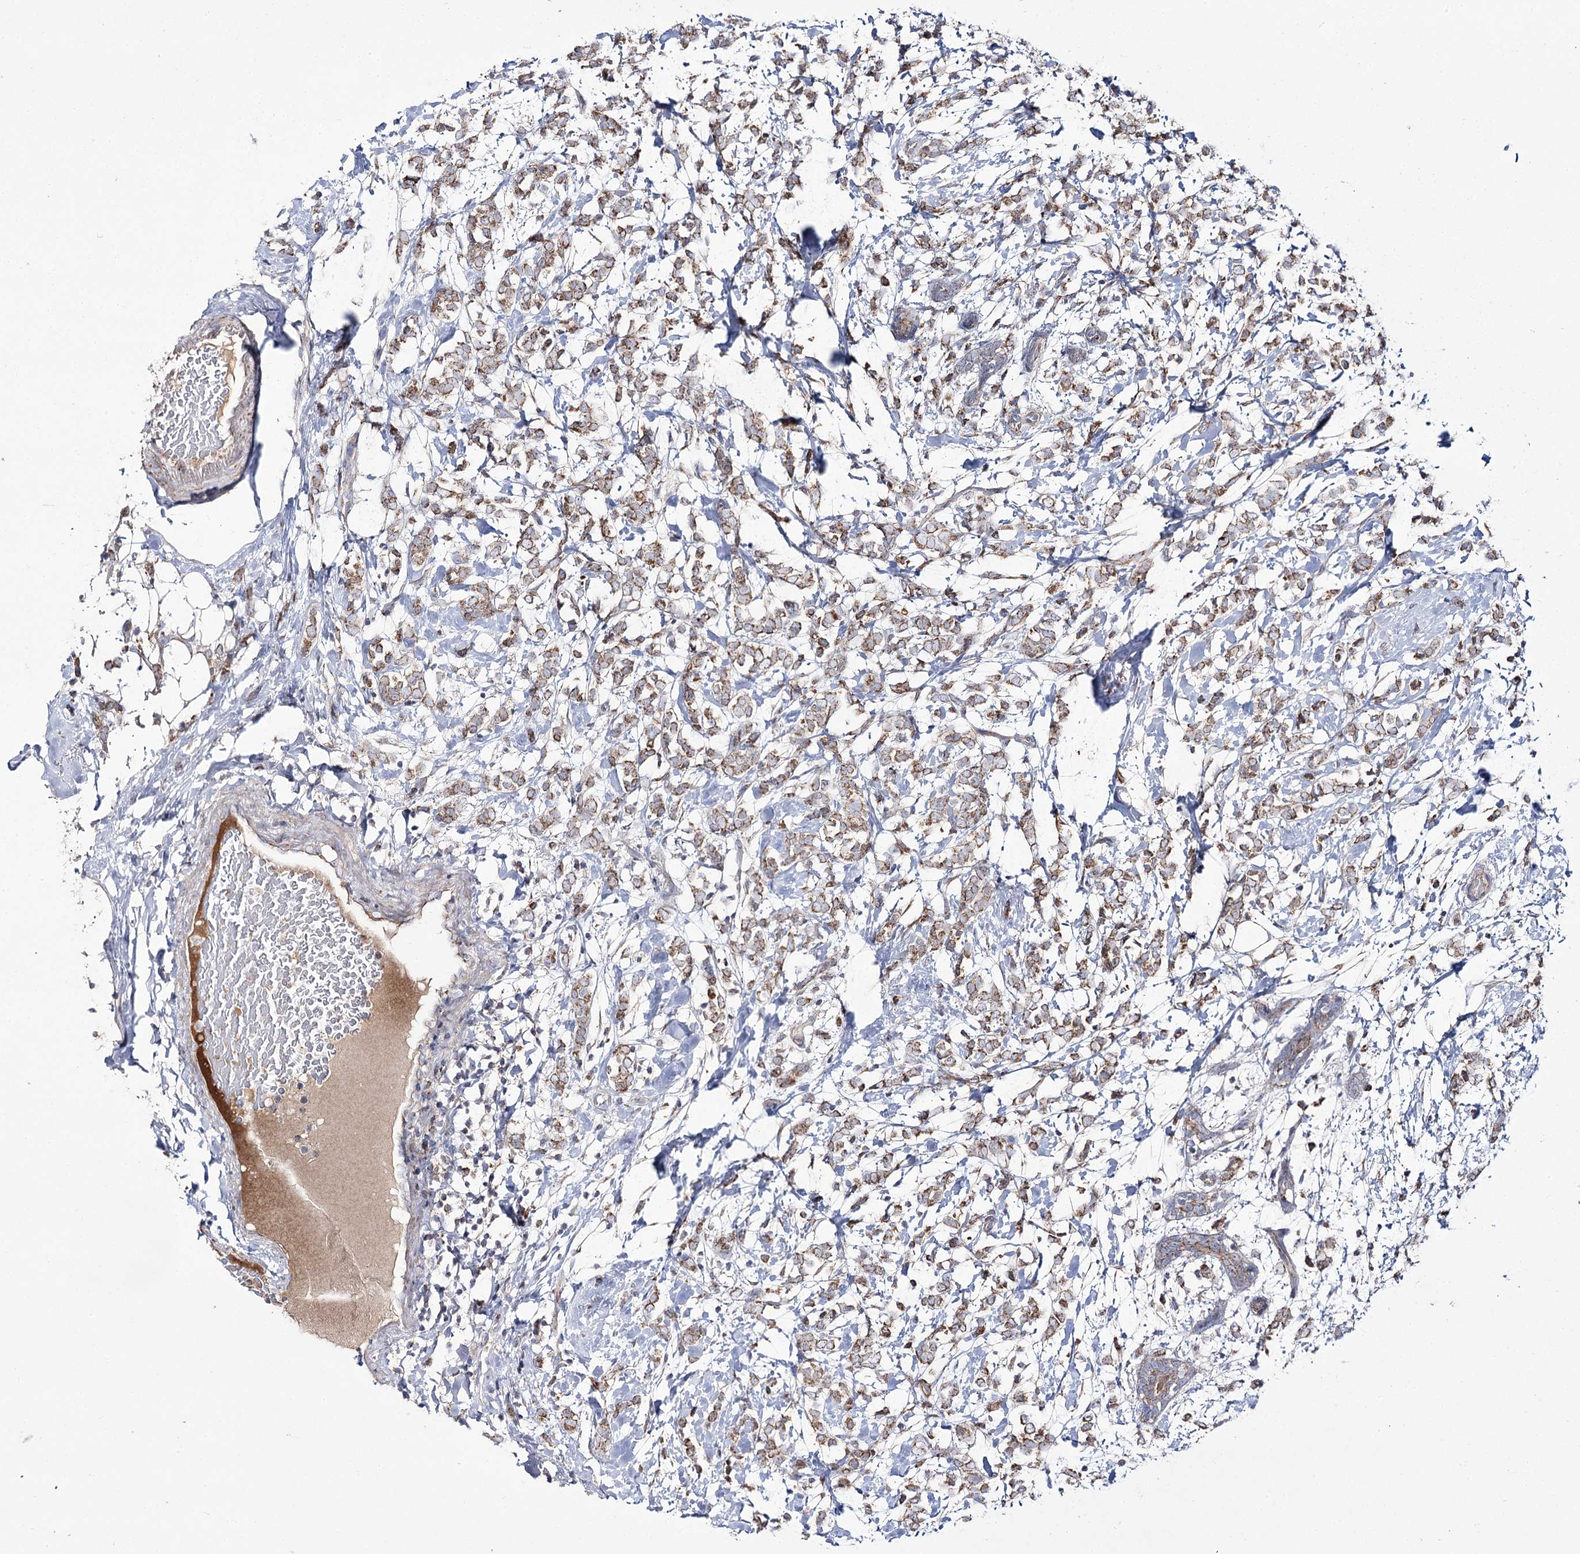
{"staining": {"intensity": "moderate", "quantity": ">75%", "location": "cytoplasmic/membranous"}, "tissue": "breast cancer", "cell_type": "Tumor cells", "image_type": "cancer", "snomed": [{"axis": "morphology", "description": "Normal tissue, NOS"}, {"axis": "morphology", "description": "Lobular carcinoma"}, {"axis": "topography", "description": "Breast"}], "caption": "The photomicrograph reveals immunohistochemical staining of breast cancer. There is moderate cytoplasmic/membranous positivity is appreciated in about >75% of tumor cells. (IHC, brightfield microscopy, high magnification).", "gene": "NADK2", "patient": {"sex": "female", "age": 47}}